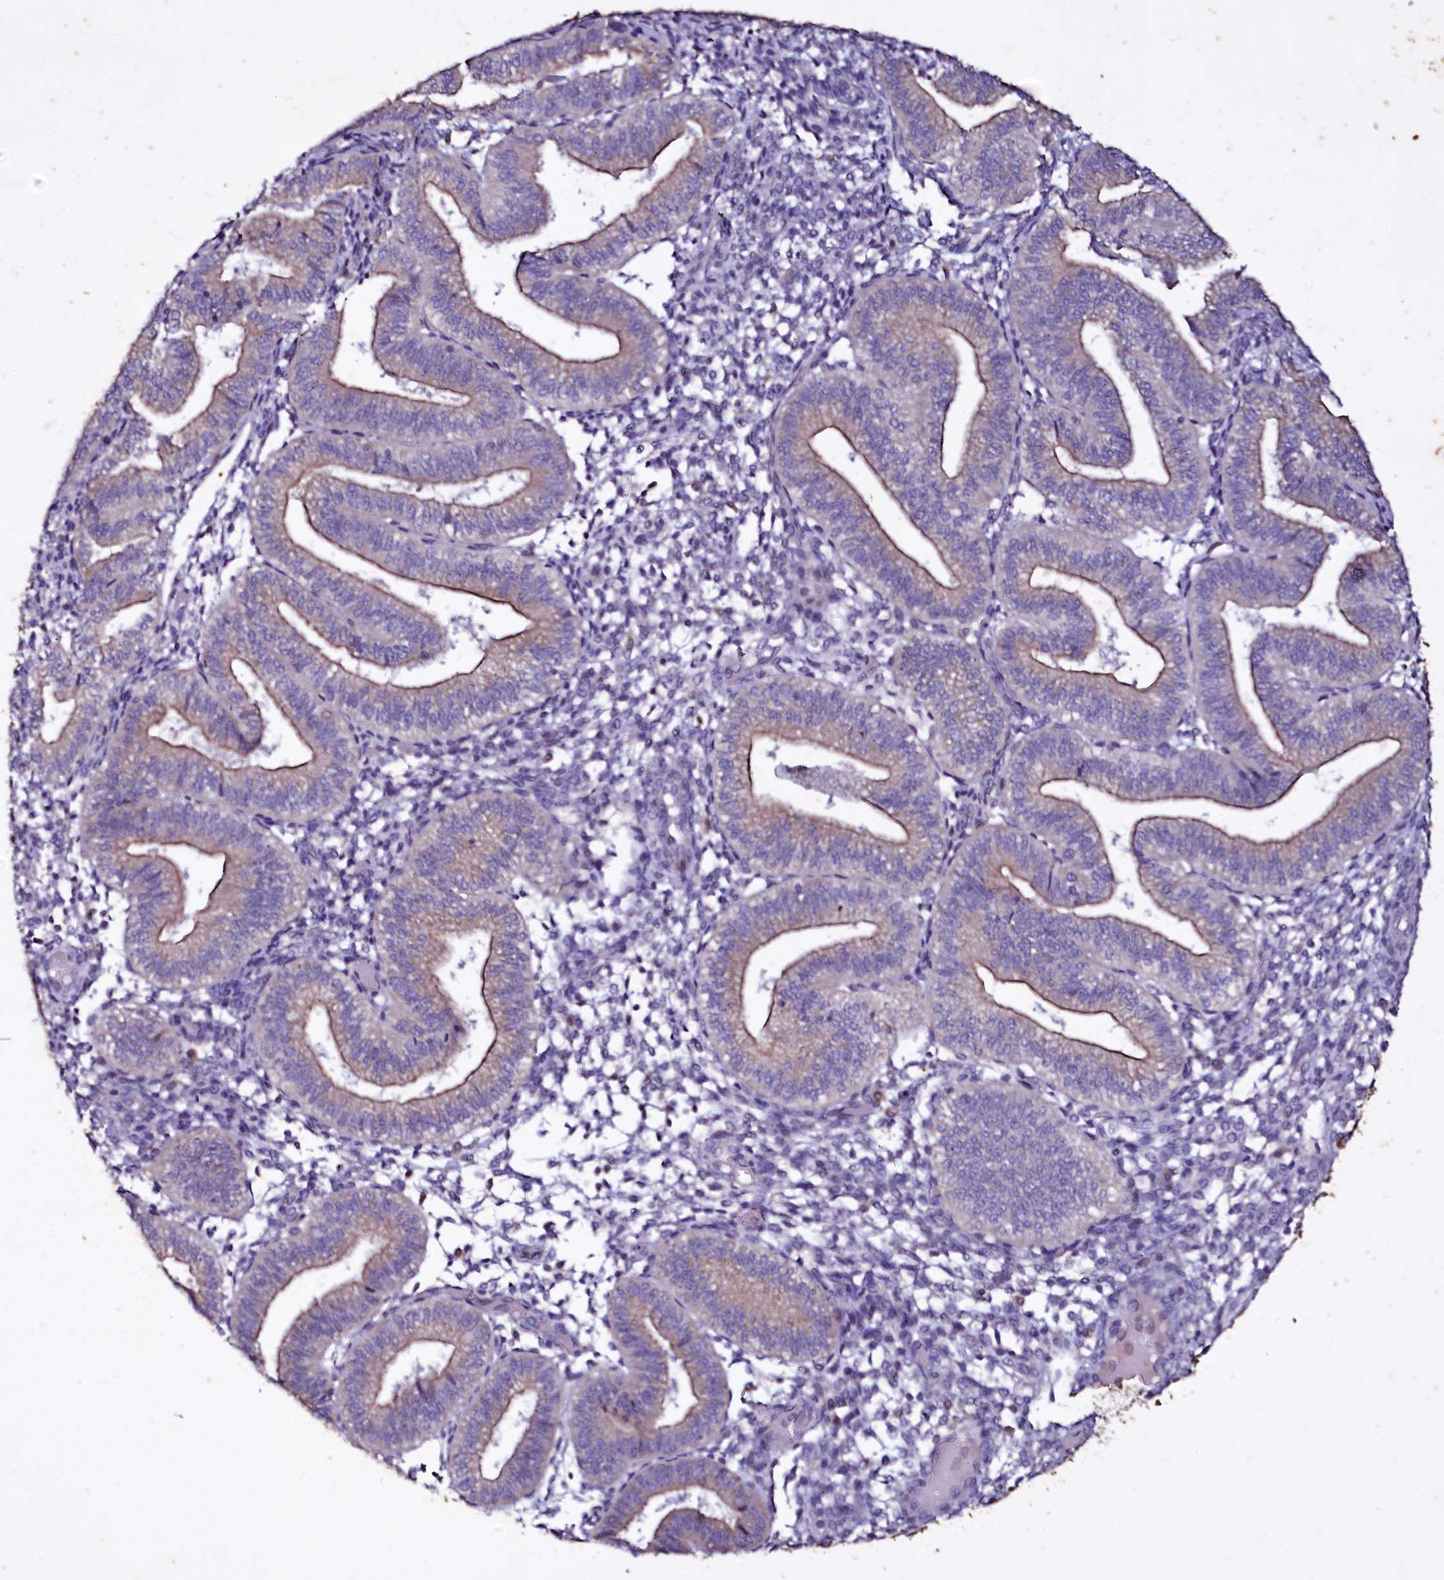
{"staining": {"intensity": "negative", "quantity": "none", "location": "none"}, "tissue": "endometrium", "cell_type": "Cells in endometrial stroma", "image_type": "normal", "snomed": [{"axis": "morphology", "description": "Normal tissue, NOS"}, {"axis": "topography", "description": "Endometrium"}], "caption": "Immunohistochemistry (IHC) photomicrograph of unremarkable endometrium: endometrium stained with DAB (3,3'-diaminobenzidine) demonstrates no significant protein staining in cells in endometrial stroma. The staining is performed using DAB brown chromogen with nuclei counter-stained in using hematoxylin.", "gene": "SELENOT", "patient": {"sex": "female", "age": 34}}